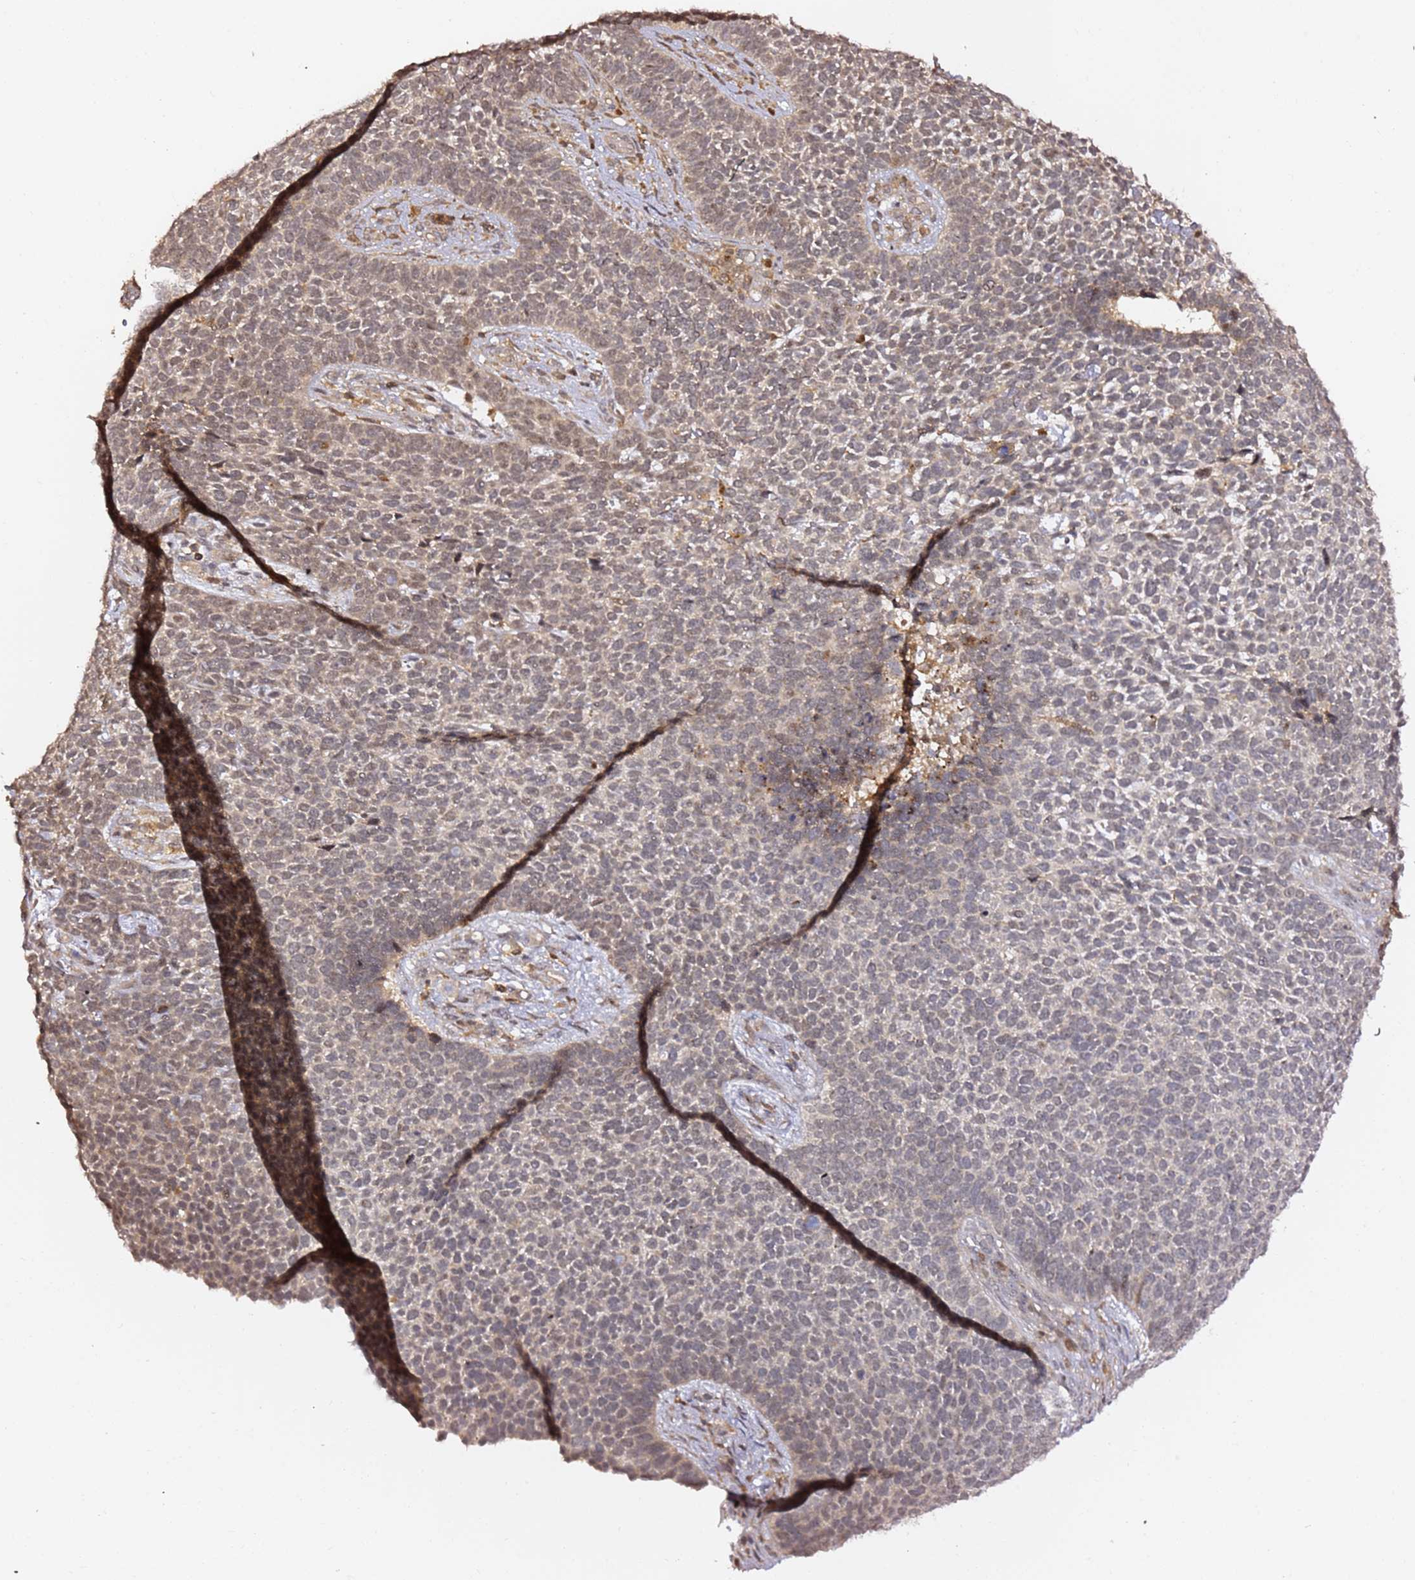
{"staining": {"intensity": "weak", "quantity": "25%-75%", "location": "nuclear"}, "tissue": "skin cancer", "cell_type": "Tumor cells", "image_type": "cancer", "snomed": [{"axis": "morphology", "description": "Basal cell carcinoma"}, {"axis": "topography", "description": "Skin"}], "caption": "Basal cell carcinoma (skin) tissue exhibits weak nuclear staining in about 25%-75% of tumor cells", "gene": "OR5V1", "patient": {"sex": "female", "age": 84}}